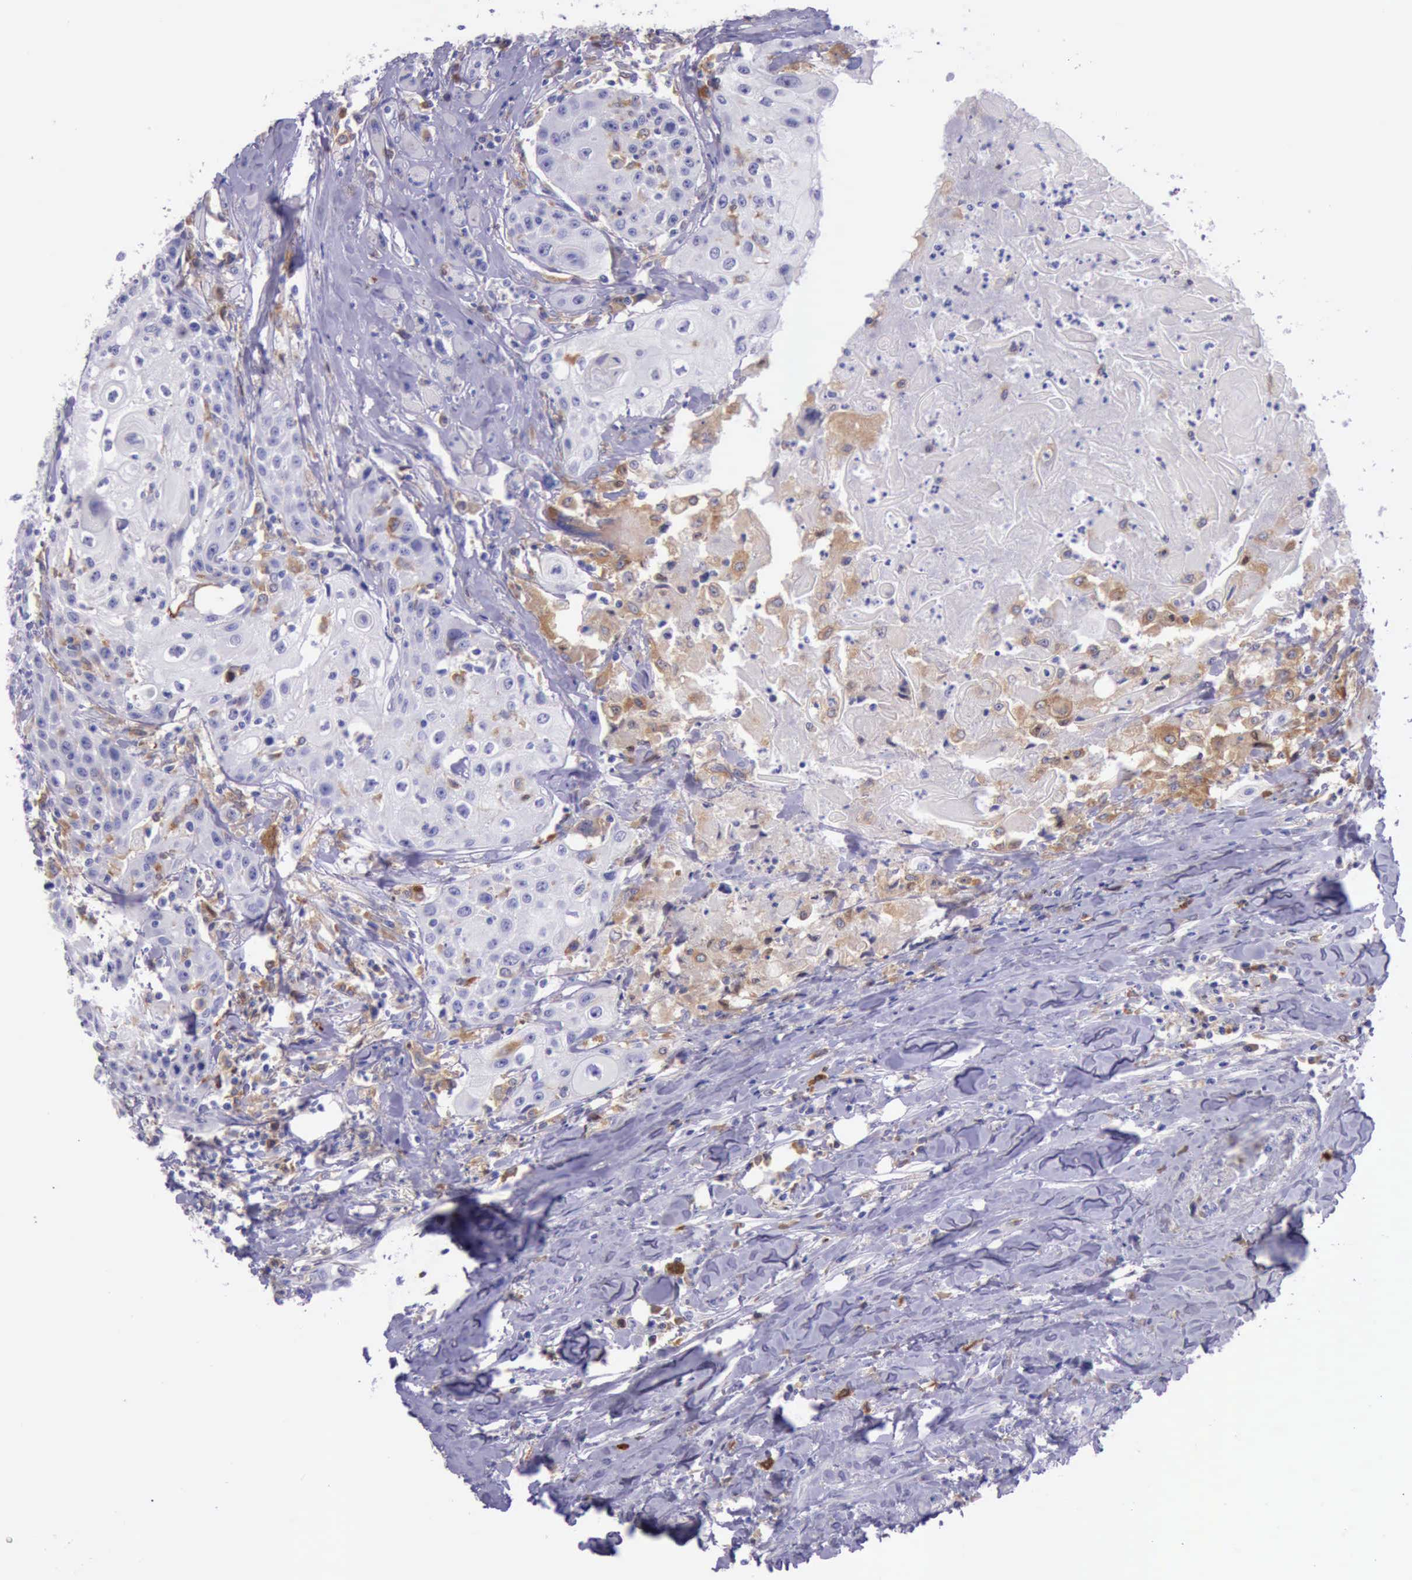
{"staining": {"intensity": "negative", "quantity": "none", "location": "none"}, "tissue": "head and neck cancer", "cell_type": "Tumor cells", "image_type": "cancer", "snomed": [{"axis": "morphology", "description": "Squamous cell carcinoma, NOS"}, {"axis": "topography", "description": "Oral tissue"}, {"axis": "topography", "description": "Head-Neck"}], "caption": "An image of human head and neck cancer (squamous cell carcinoma) is negative for staining in tumor cells.", "gene": "BTK", "patient": {"sex": "female", "age": 82}}